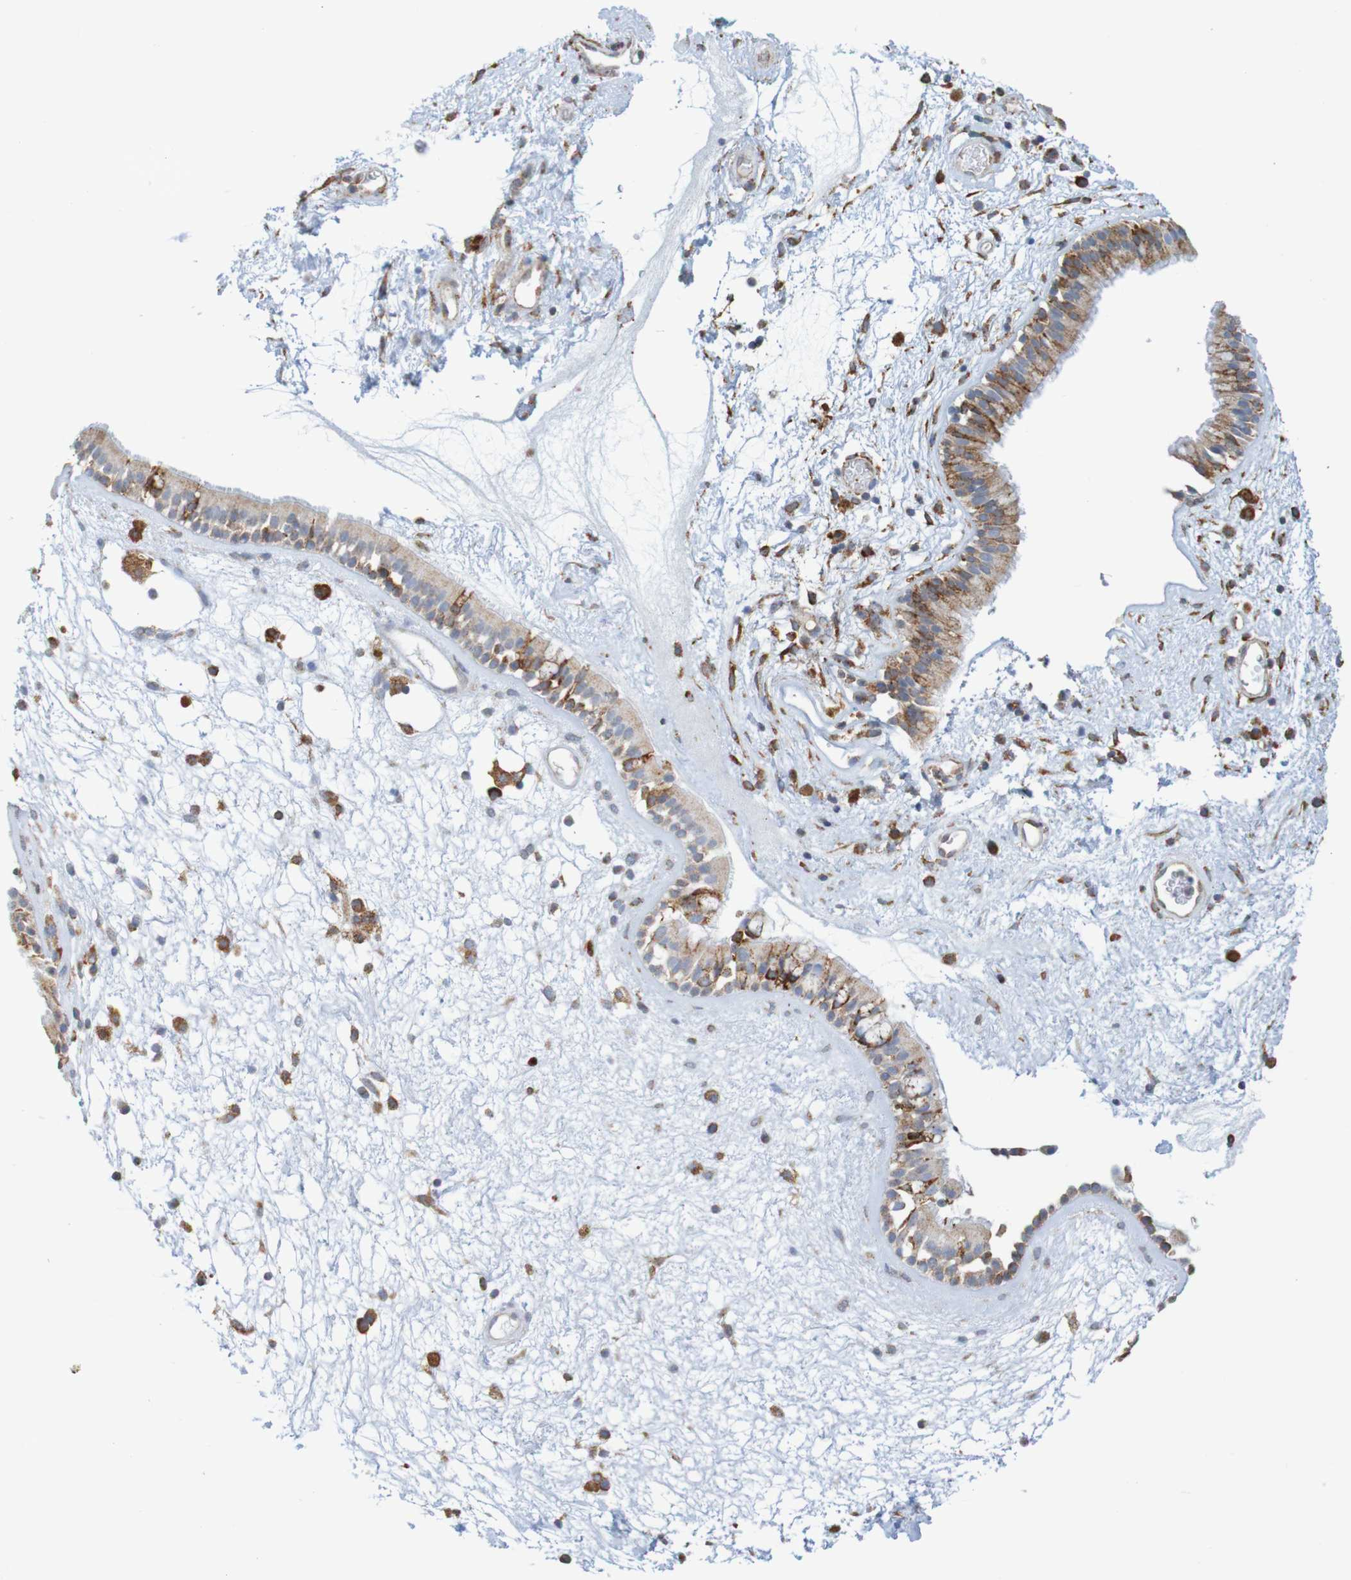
{"staining": {"intensity": "moderate", "quantity": ">75%", "location": "cytoplasmic/membranous"}, "tissue": "nasopharynx", "cell_type": "Respiratory epithelial cells", "image_type": "normal", "snomed": [{"axis": "morphology", "description": "Normal tissue, NOS"}, {"axis": "morphology", "description": "Inflammation, NOS"}, {"axis": "topography", "description": "Nasopharynx"}], "caption": "Nasopharynx stained for a protein (brown) shows moderate cytoplasmic/membranous positive expression in about >75% of respiratory epithelial cells.", "gene": "PDIA3", "patient": {"sex": "male", "age": 48}}